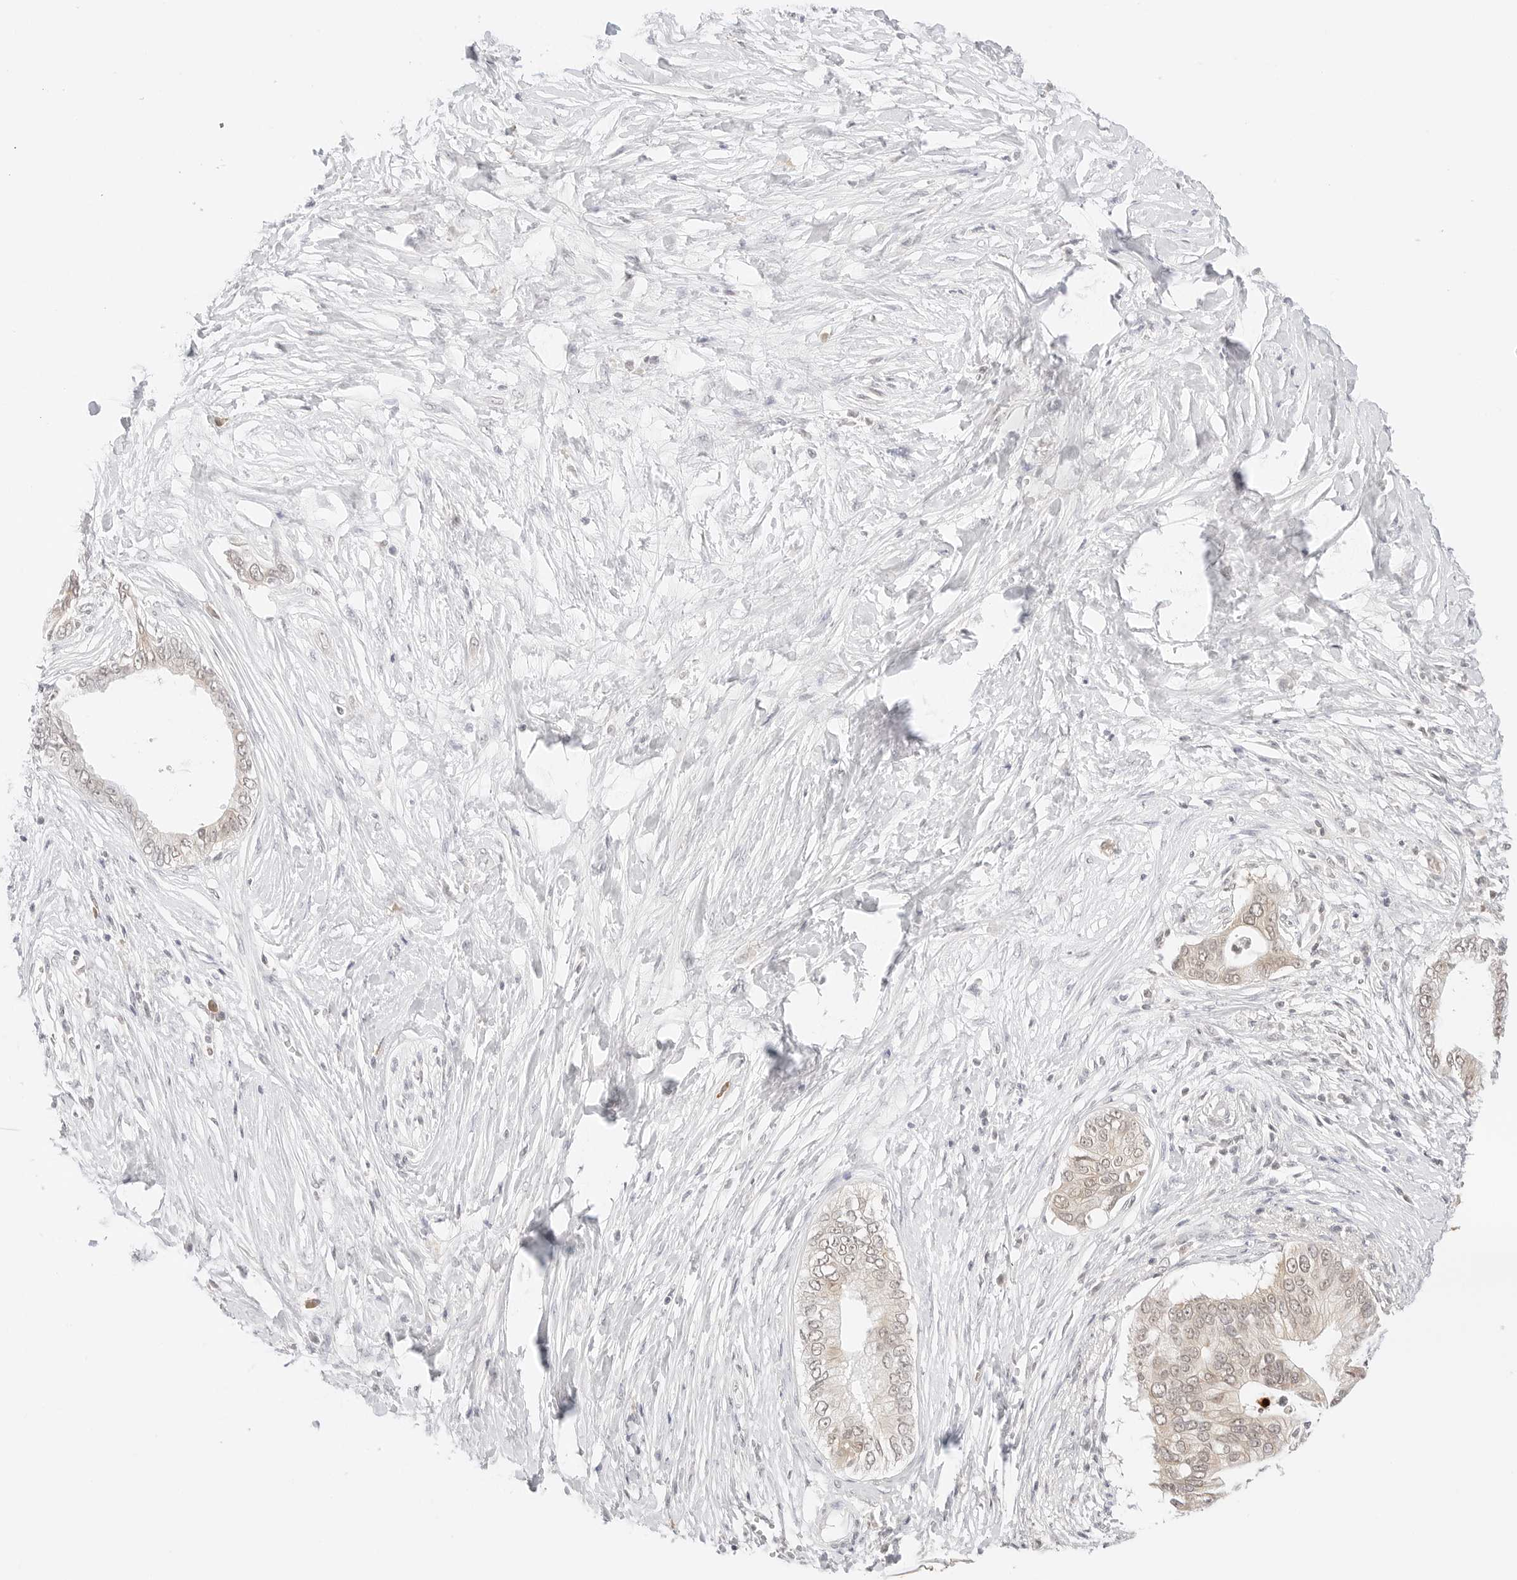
{"staining": {"intensity": "weak", "quantity": "<25%", "location": "cytoplasmic/membranous"}, "tissue": "pancreatic cancer", "cell_type": "Tumor cells", "image_type": "cancer", "snomed": [{"axis": "morphology", "description": "Normal tissue, NOS"}, {"axis": "morphology", "description": "Adenocarcinoma, NOS"}, {"axis": "topography", "description": "Pancreas"}, {"axis": "topography", "description": "Peripheral nerve tissue"}], "caption": "High magnification brightfield microscopy of pancreatic adenocarcinoma stained with DAB (3,3'-diaminobenzidine) (brown) and counterstained with hematoxylin (blue): tumor cells show no significant staining.", "gene": "SEPTIN4", "patient": {"sex": "male", "age": 59}}